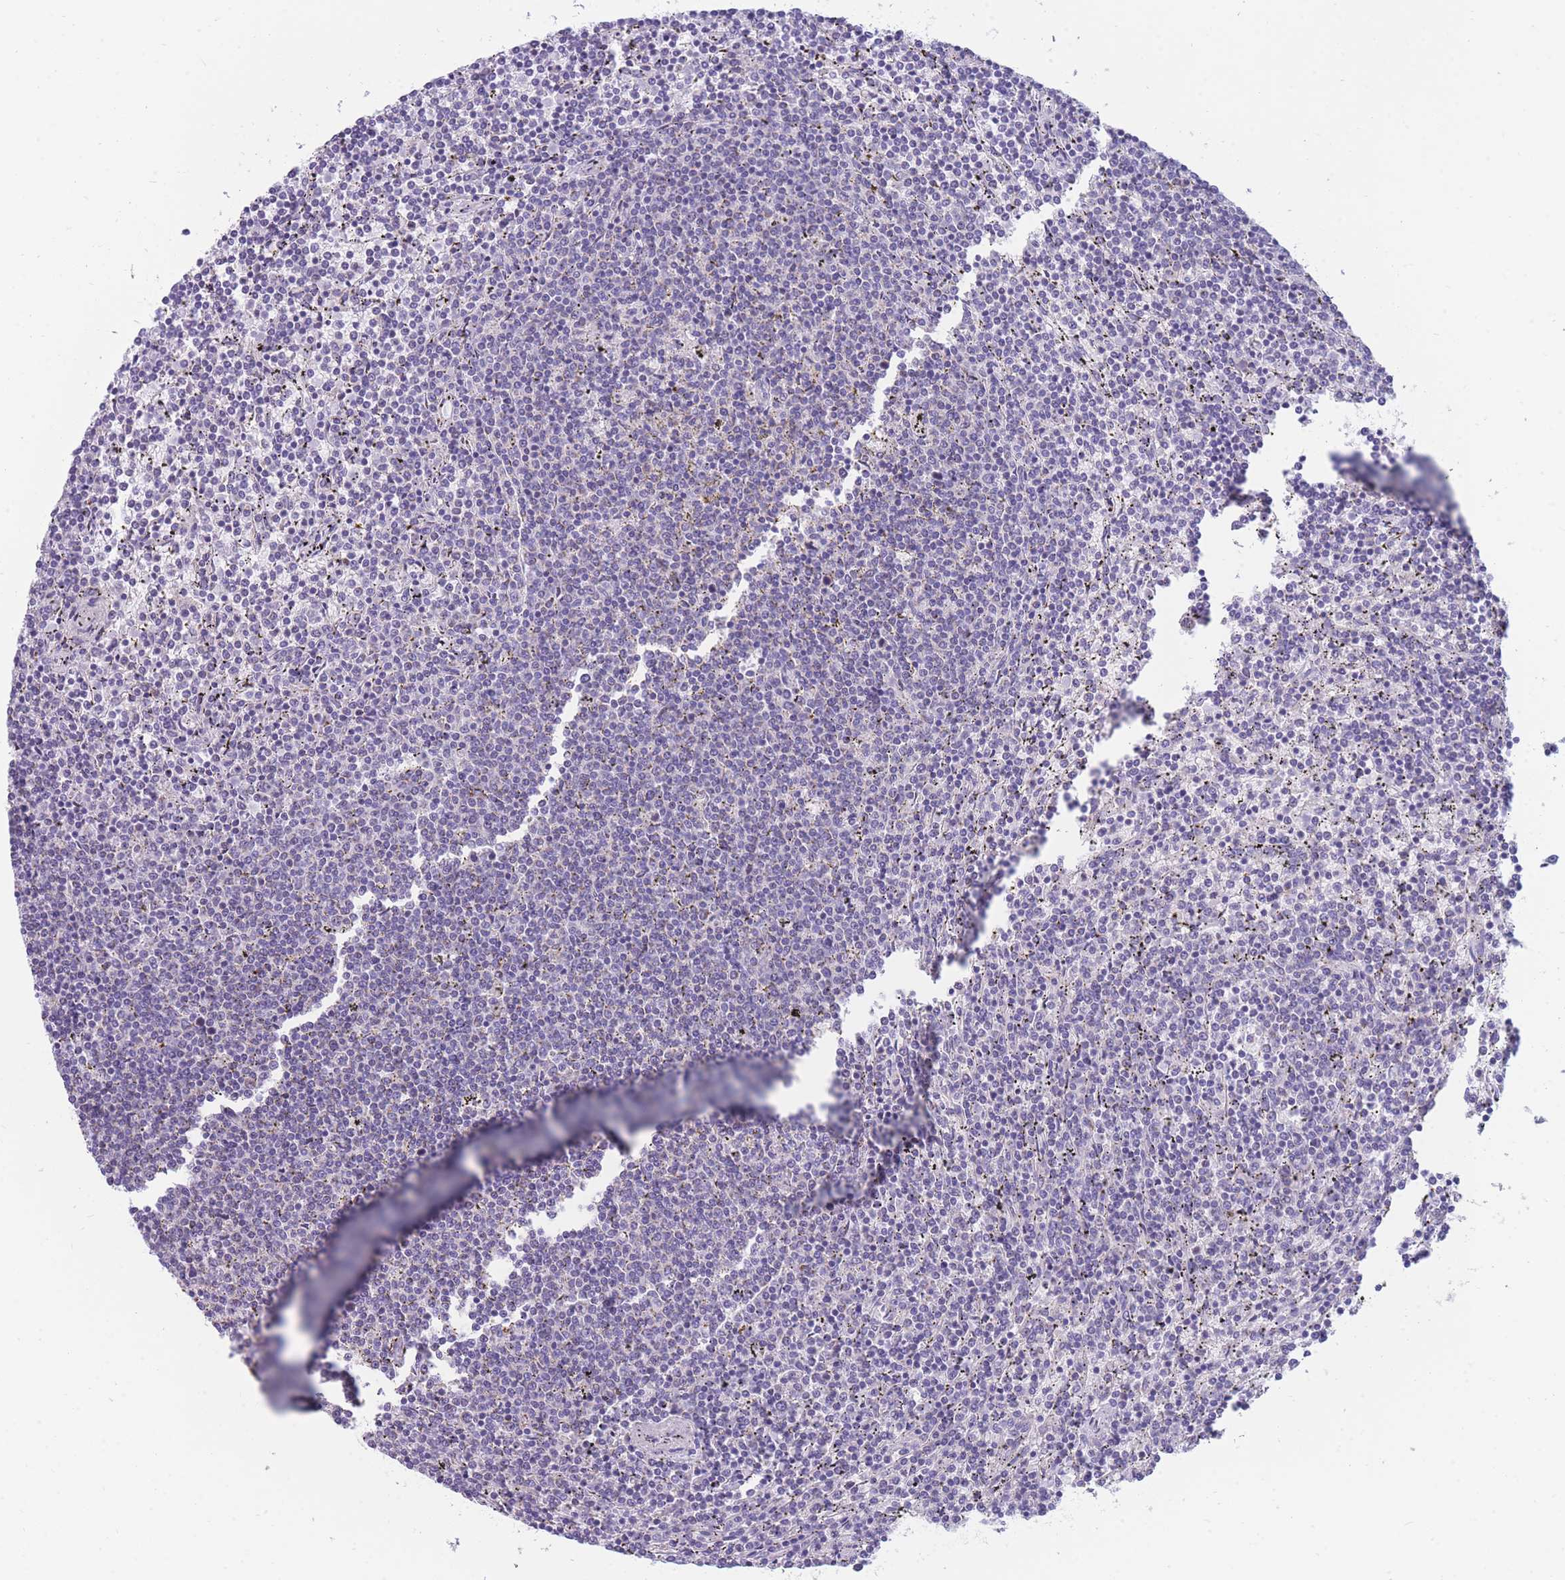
{"staining": {"intensity": "negative", "quantity": "none", "location": "none"}, "tissue": "lymphoma", "cell_type": "Tumor cells", "image_type": "cancer", "snomed": [{"axis": "morphology", "description": "Malignant lymphoma, non-Hodgkin's type, Low grade"}, {"axis": "topography", "description": "Spleen"}], "caption": "The image shows no significant positivity in tumor cells of lymphoma. The staining is performed using DAB brown chromogen with nuclei counter-stained in using hematoxylin.", "gene": "DHRS11", "patient": {"sex": "female", "age": 50}}